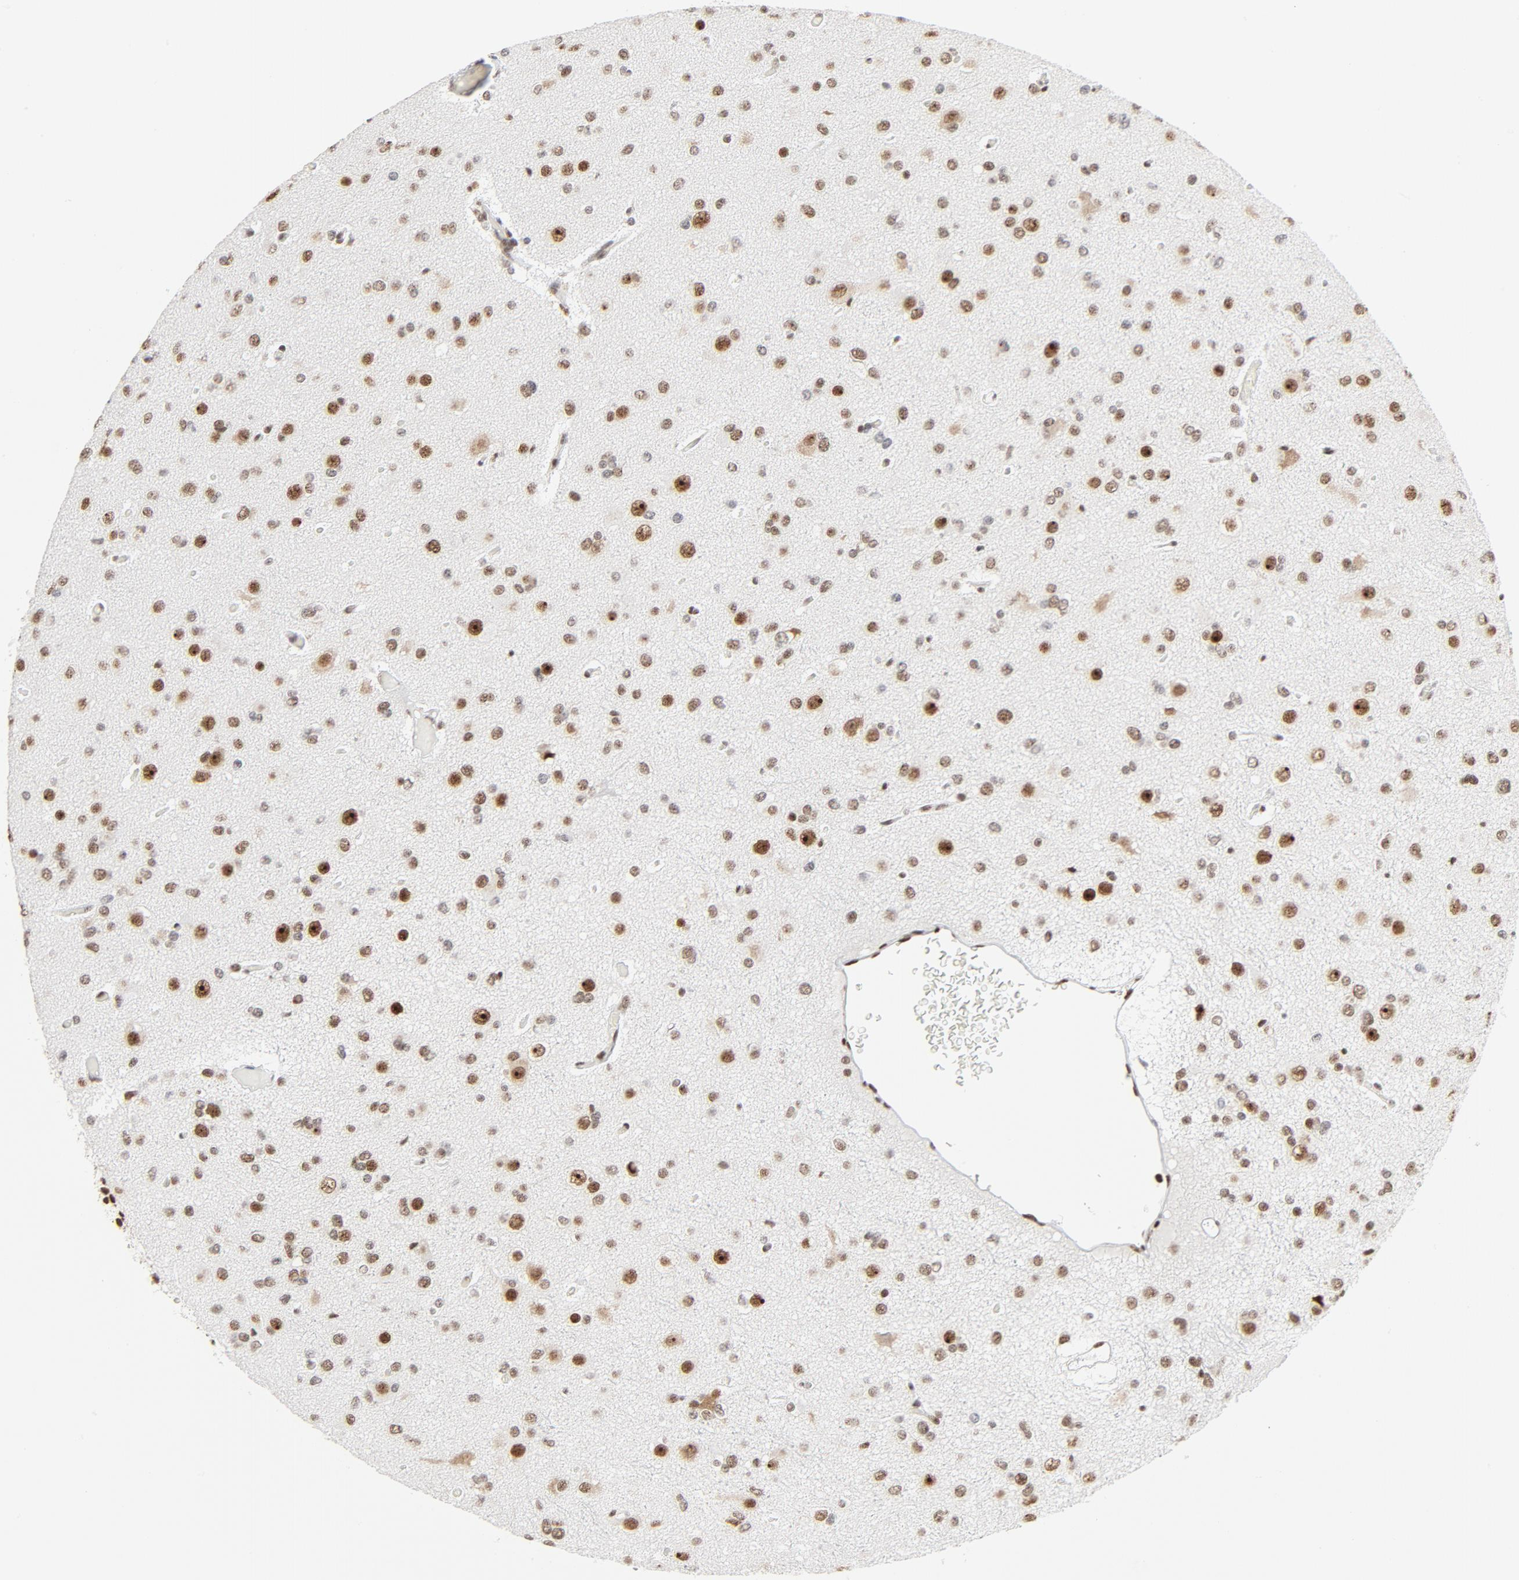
{"staining": {"intensity": "moderate", "quantity": ">75%", "location": "nuclear"}, "tissue": "glioma", "cell_type": "Tumor cells", "image_type": "cancer", "snomed": [{"axis": "morphology", "description": "Glioma, malignant, Low grade"}, {"axis": "topography", "description": "Brain"}], "caption": "Glioma stained for a protein shows moderate nuclear positivity in tumor cells.", "gene": "GTF2H1", "patient": {"sex": "male", "age": 42}}